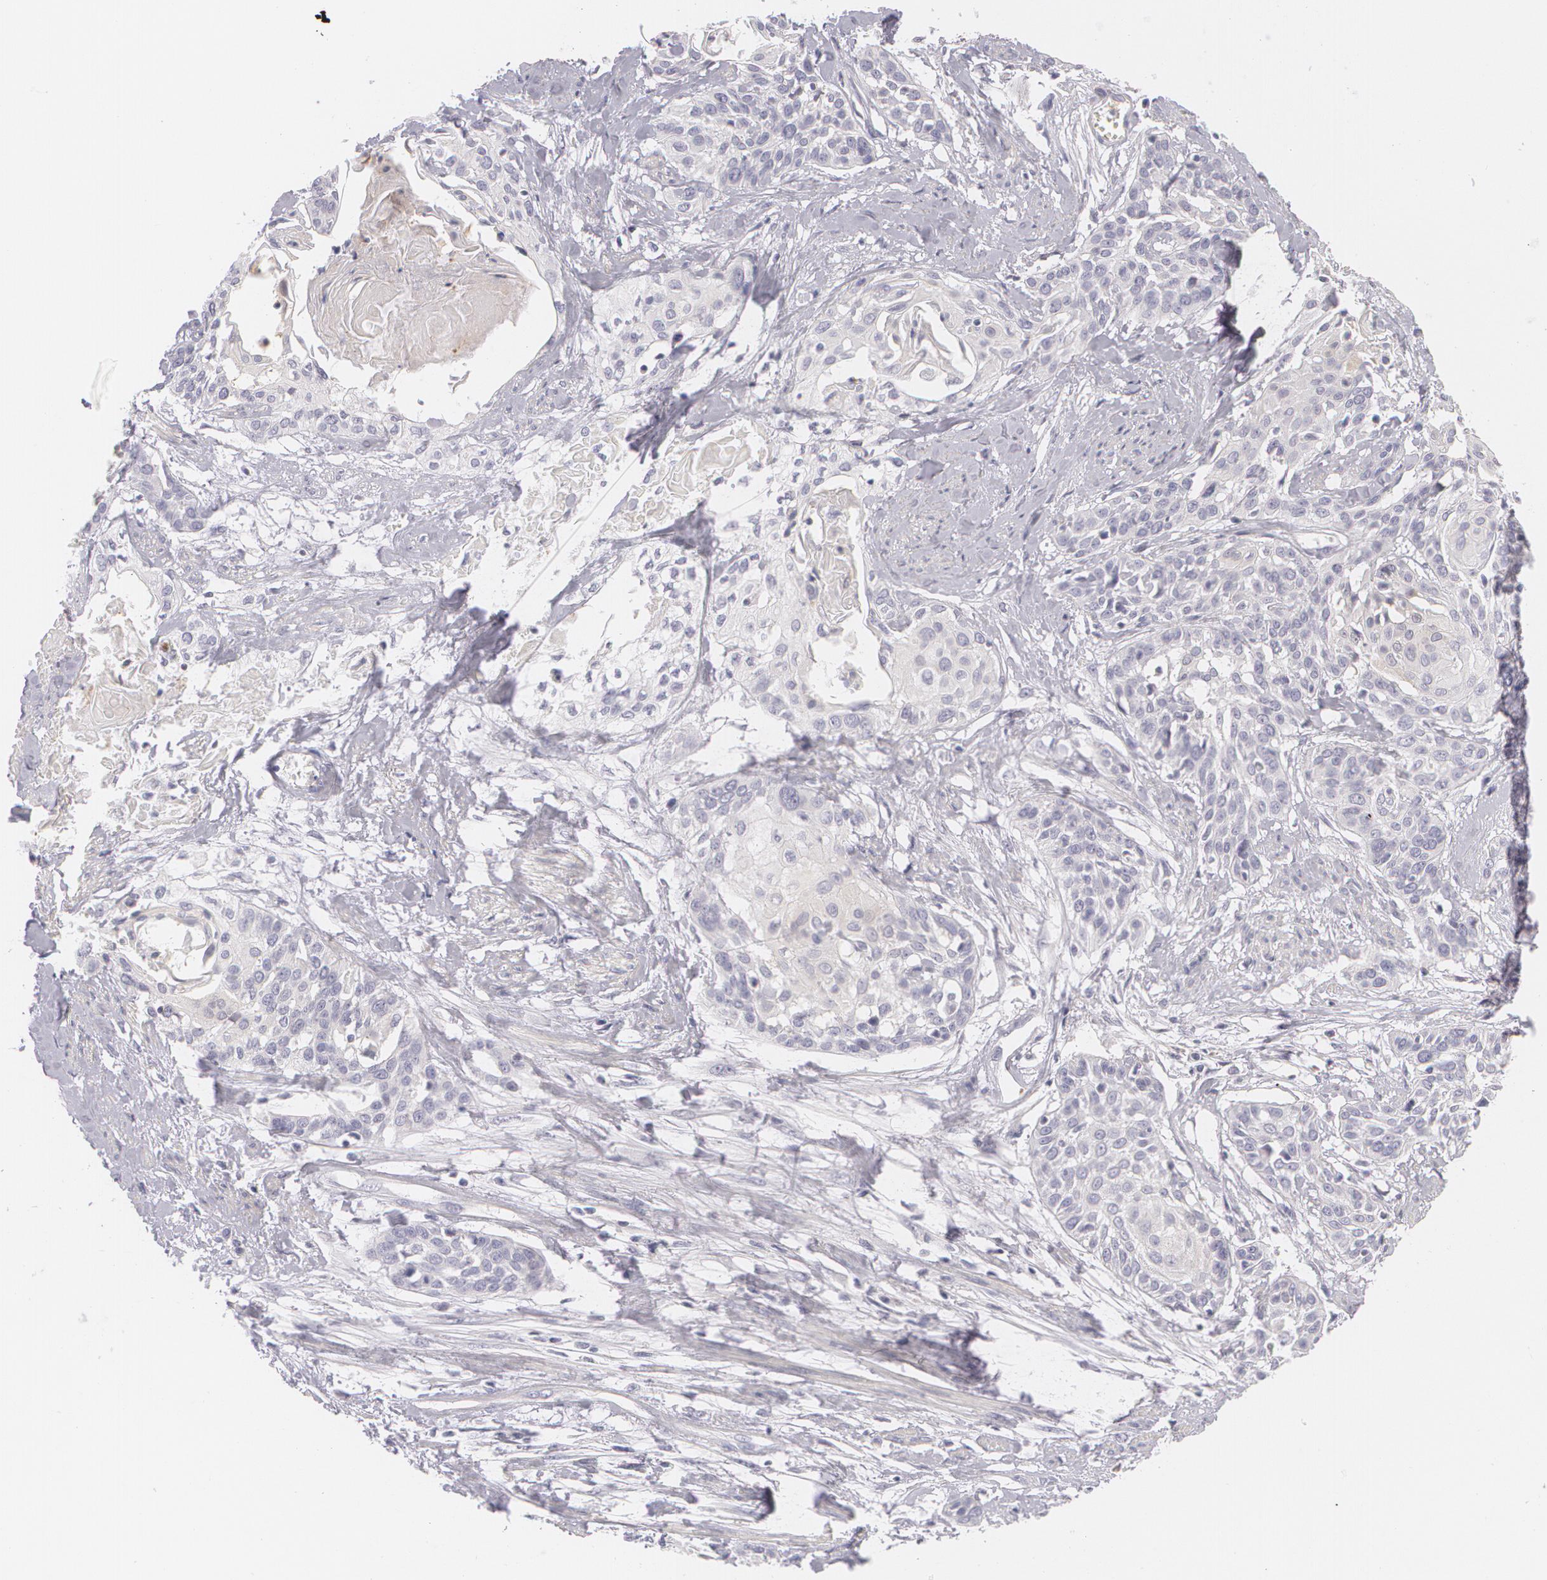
{"staining": {"intensity": "negative", "quantity": "none", "location": "none"}, "tissue": "cervical cancer", "cell_type": "Tumor cells", "image_type": "cancer", "snomed": [{"axis": "morphology", "description": "Squamous cell carcinoma, NOS"}, {"axis": "topography", "description": "Cervix"}], "caption": "There is no significant positivity in tumor cells of cervical cancer. (DAB immunohistochemistry visualized using brightfield microscopy, high magnification).", "gene": "FAM181A", "patient": {"sex": "female", "age": 57}}